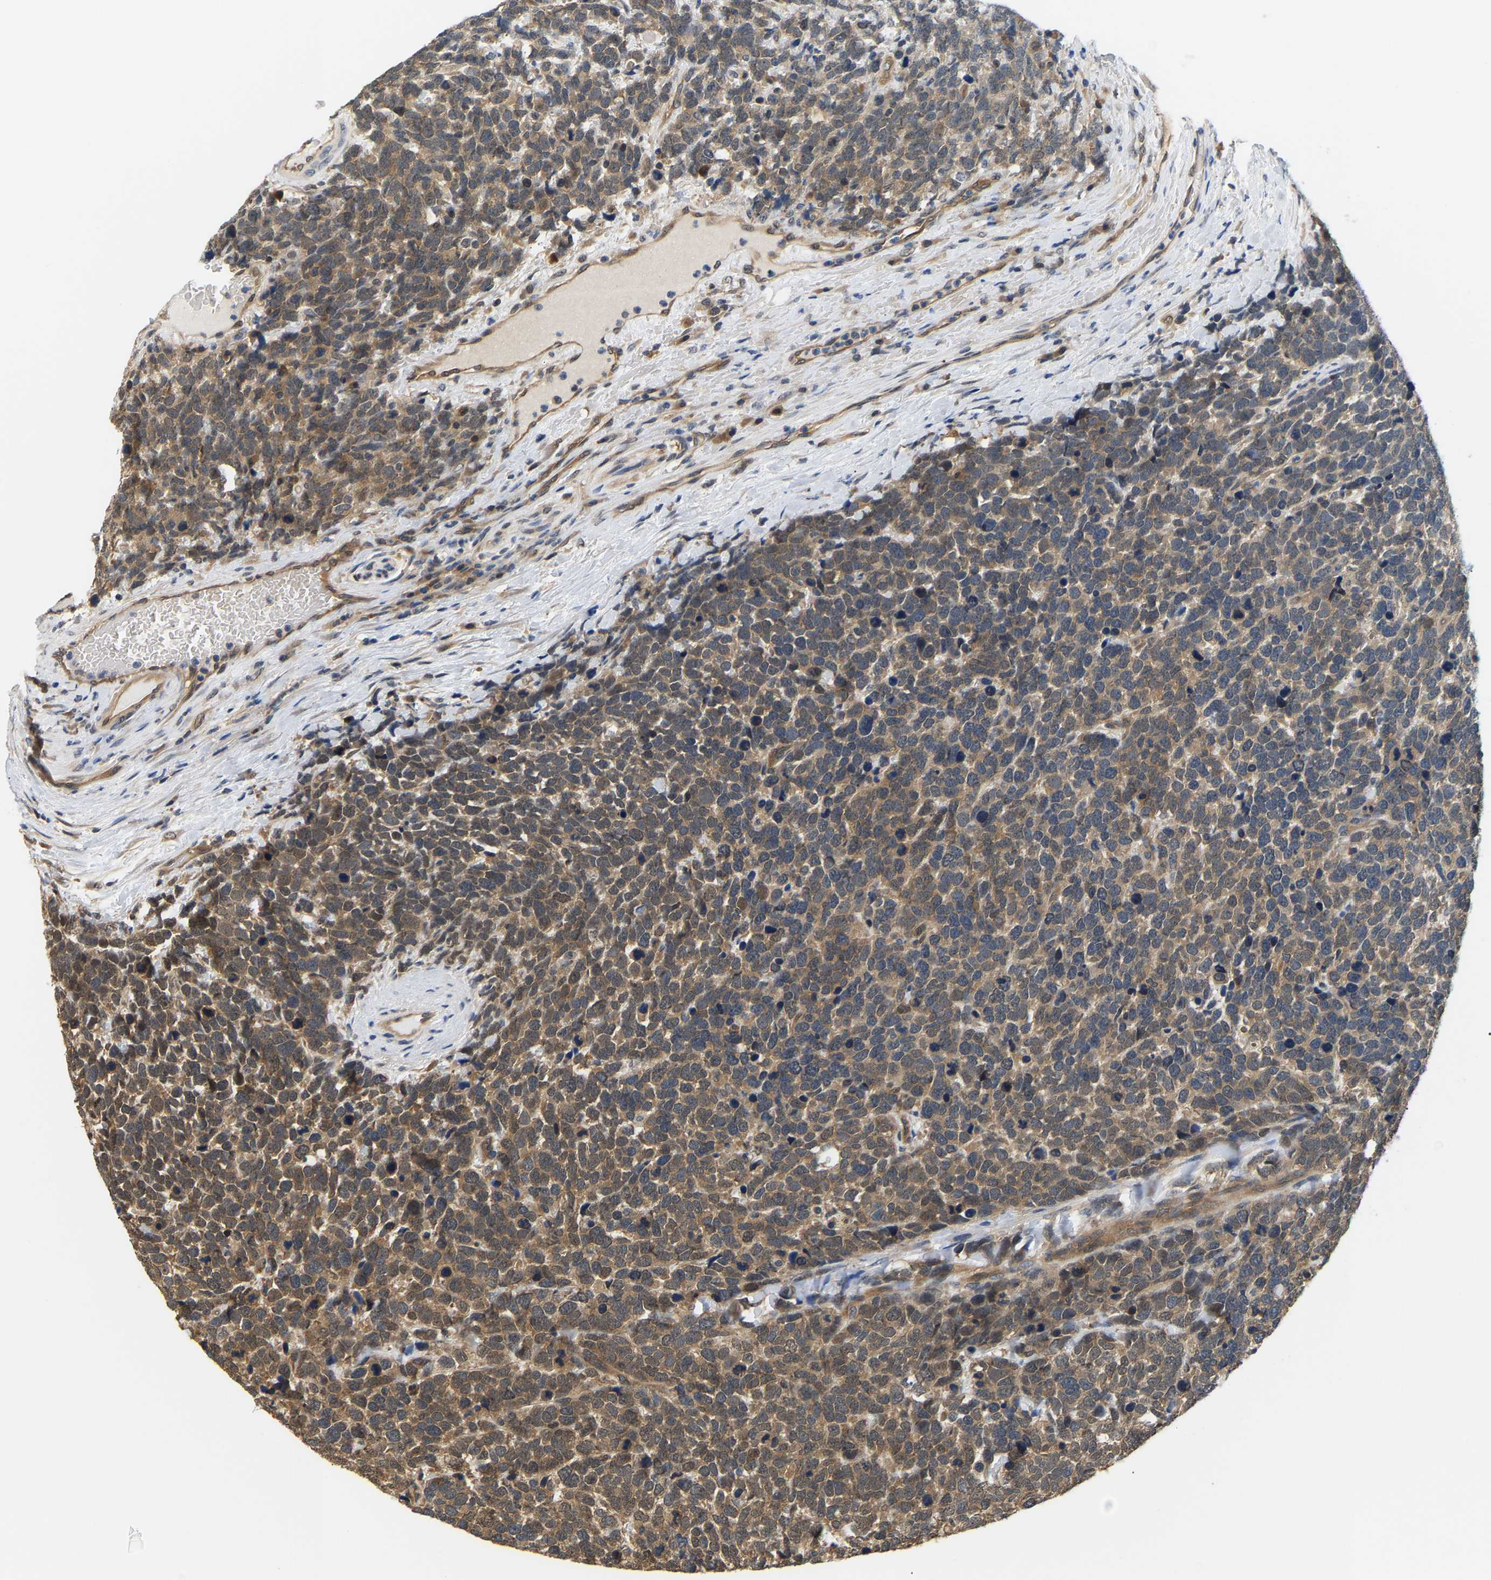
{"staining": {"intensity": "weak", "quantity": ">75%", "location": "cytoplasmic/membranous"}, "tissue": "urothelial cancer", "cell_type": "Tumor cells", "image_type": "cancer", "snomed": [{"axis": "morphology", "description": "Urothelial carcinoma, High grade"}, {"axis": "topography", "description": "Urinary bladder"}], "caption": "Immunohistochemistry (IHC) micrograph of human urothelial cancer stained for a protein (brown), which displays low levels of weak cytoplasmic/membranous expression in approximately >75% of tumor cells.", "gene": "ARHGEF12", "patient": {"sex": "female", "age": 82}}